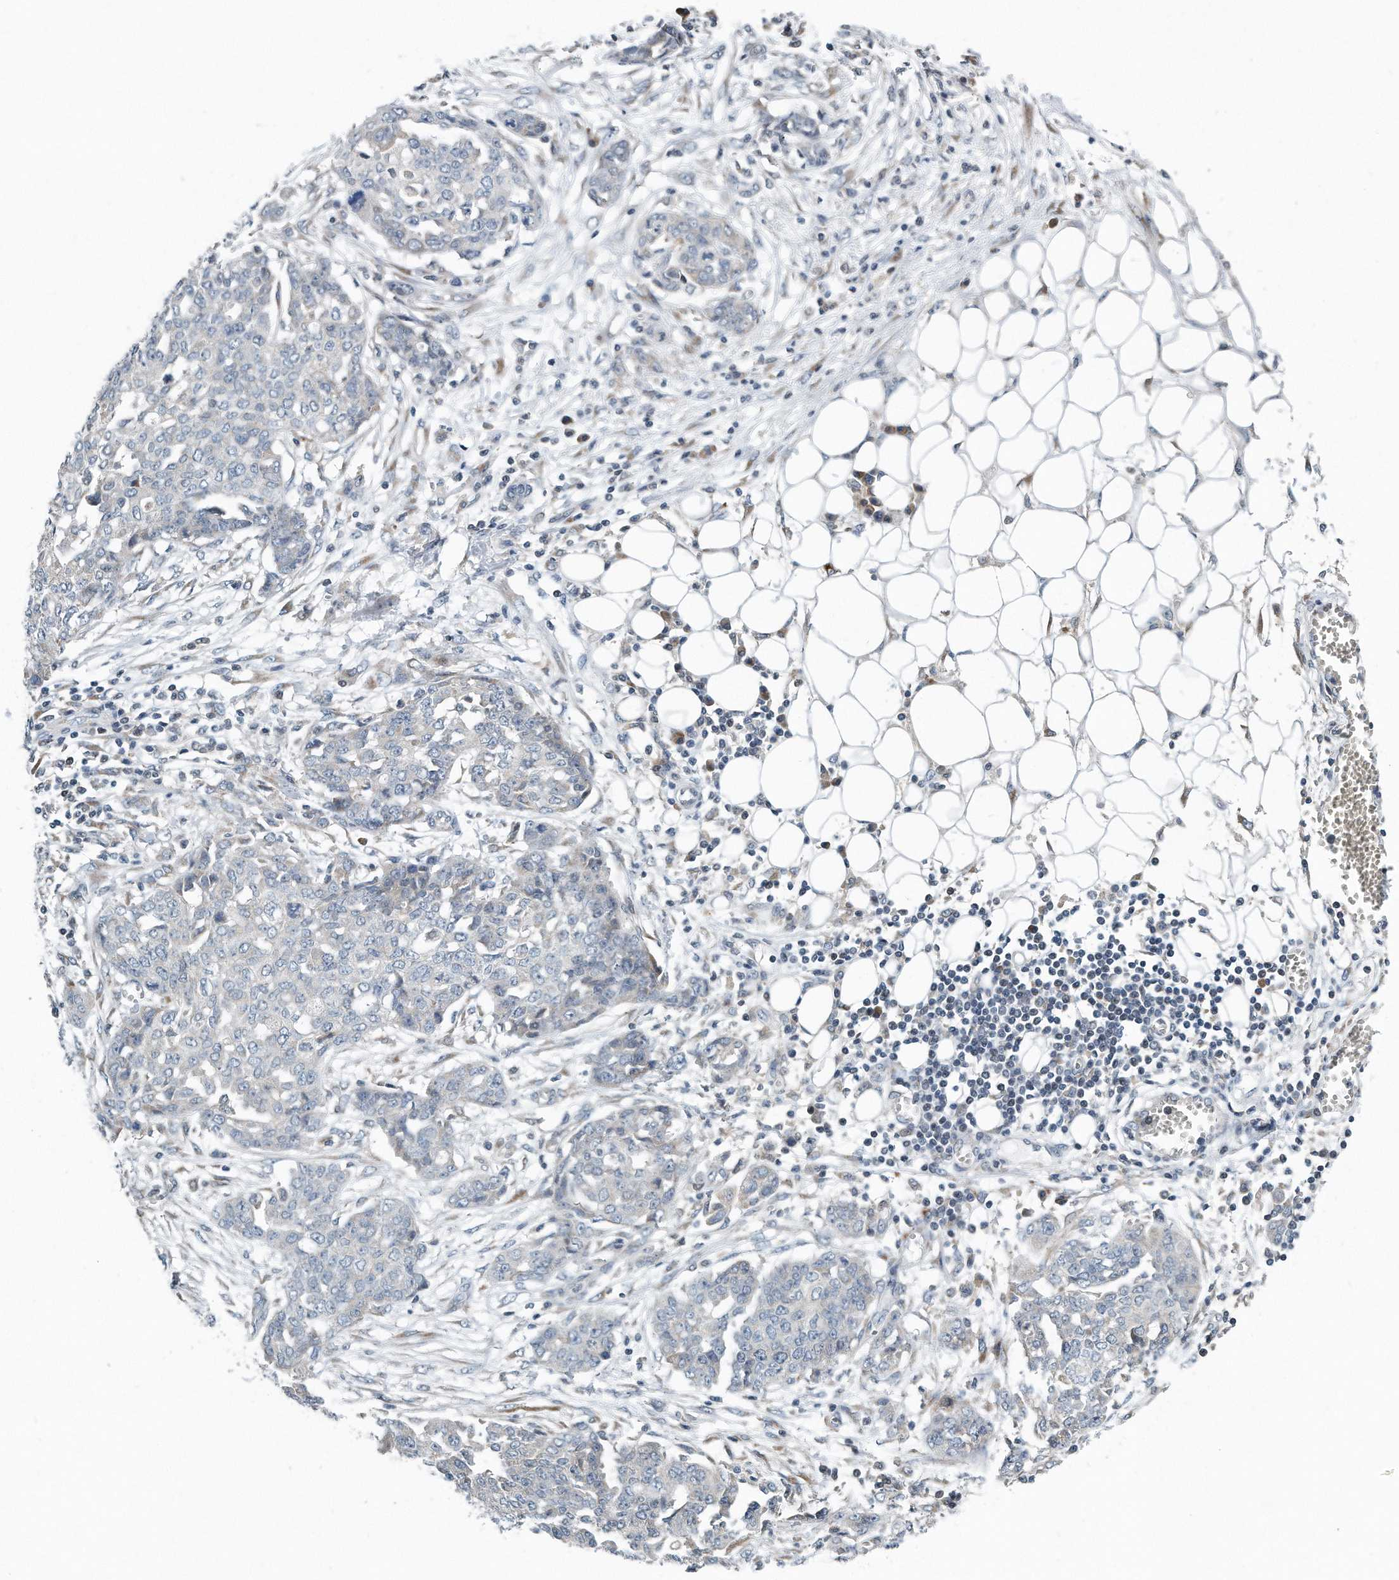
{"staining": {"intensity": "negative", "quantity": "none", "location": "none"}, "tissue": "ovarian cancer", "cell_type": "Tumor cells", "image_type": "cancer", "snomed": [{"axis": "morphology", "description": "Cystadenocarcinoma, serous, NOS"}, {"axis": "topography", "description": "Soft tissue"}, {"axis": "topography", "description": "Ovary"}], "caption": "Immunohistochemistry of ovarian cancer reveals no positivity in tumor cells. (DAB IHC with hematoxylin counter stain).", "gene": "VLDLR", "patient": {"sex": "female", "age": 57}}